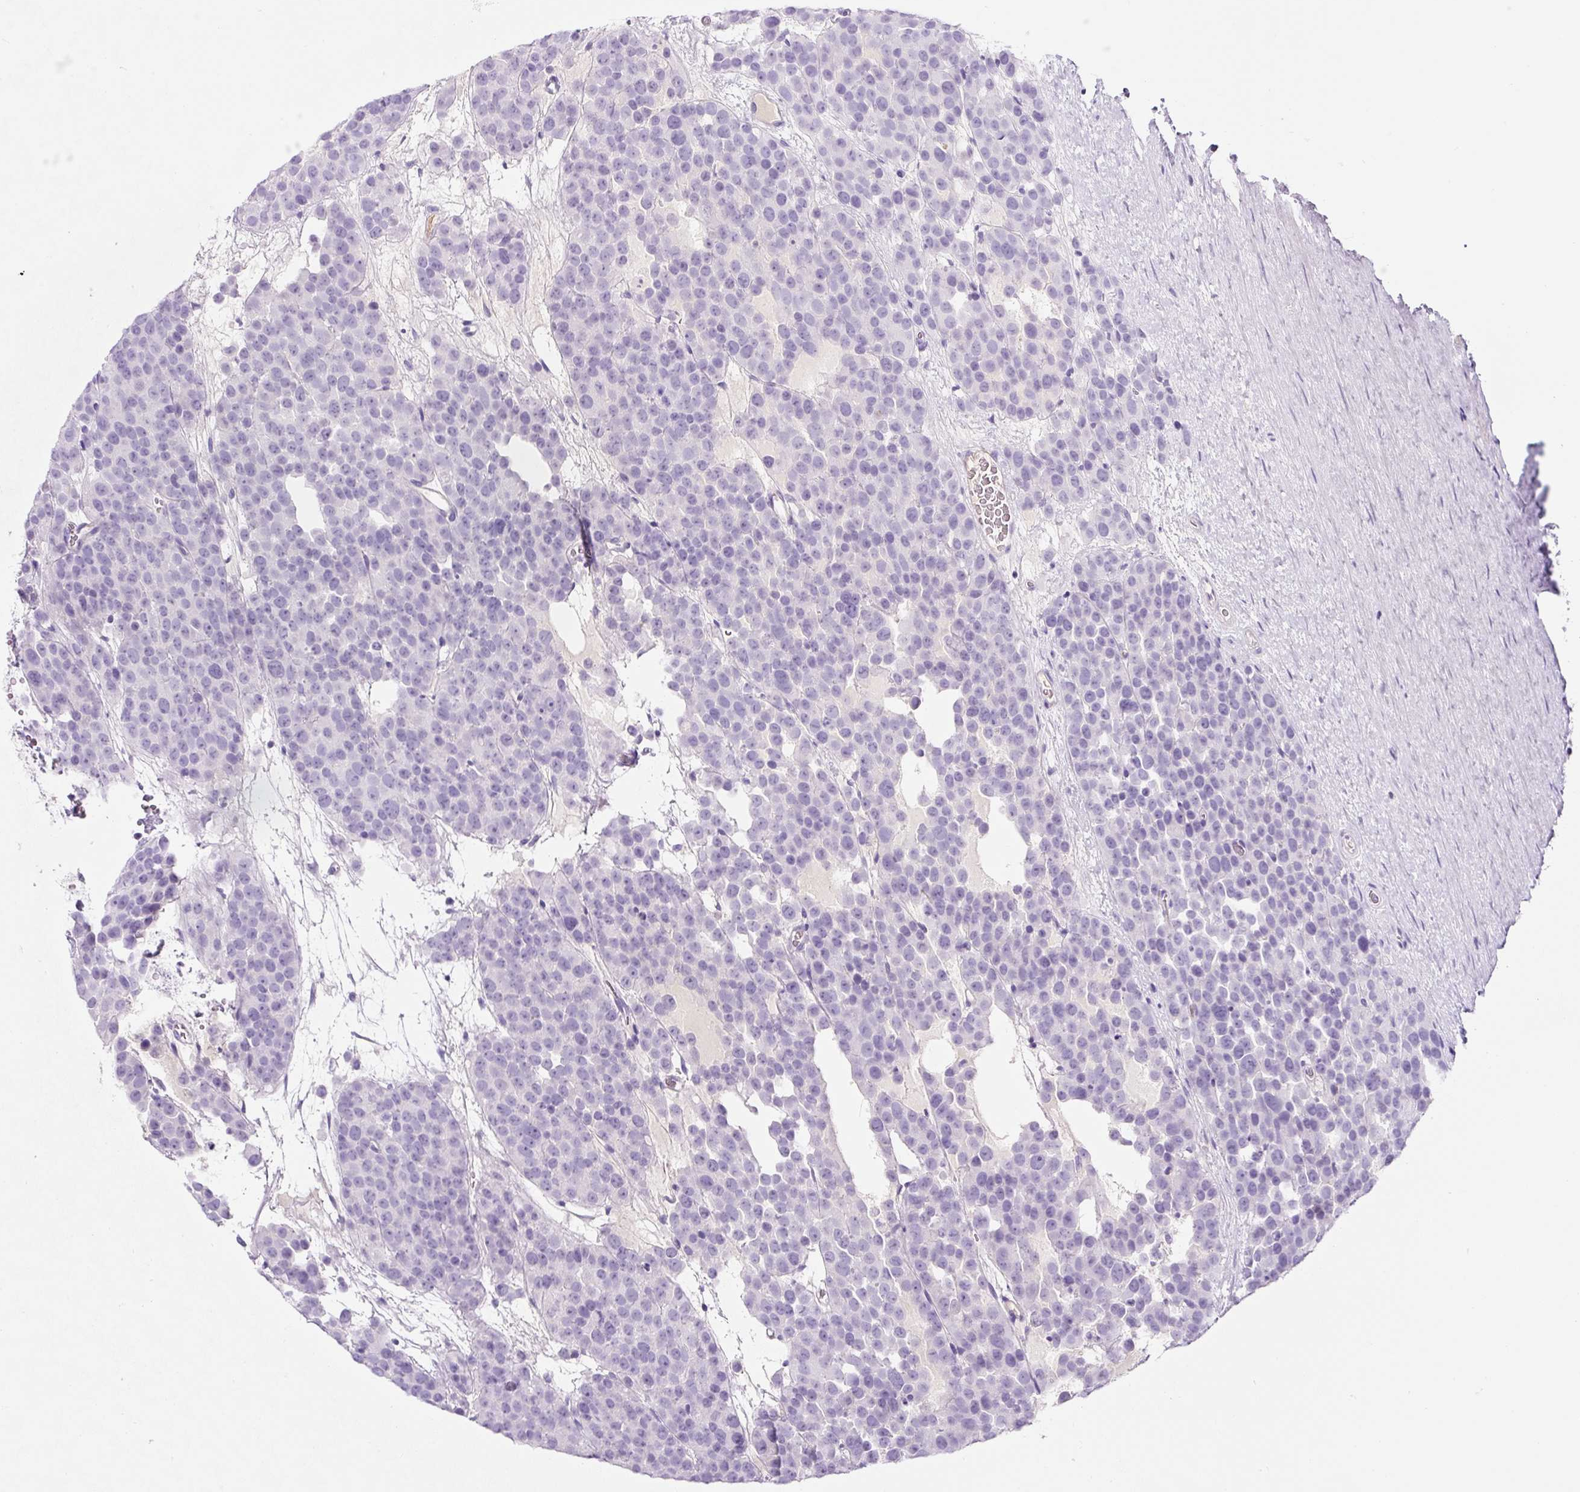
{"staining": {"intensity": "negative", "quantity": "none", "location": "none"}, "tissue": "testis cancer", "cell_type": "Tumor cells", "image_type": "cancer", "snomed": [{"axis": "morphology", "description": "Seminoma, NOS"}, {"axis": "topography", "description": "Testis"}], "caption": "DAB (3,3'-diaminobenzidine) immunohistochemical staining of testis cancer exhibits no significant positivity in tumor cells. (Stains: DAB (3,3'-diaminobenzidine) immunohistochemistry with hematoxylin counter stain, Microscopy: brightfield microscopy at high magnification).", "gene": "OR14A2", "patient": {"sex": "male", "age": 71}}